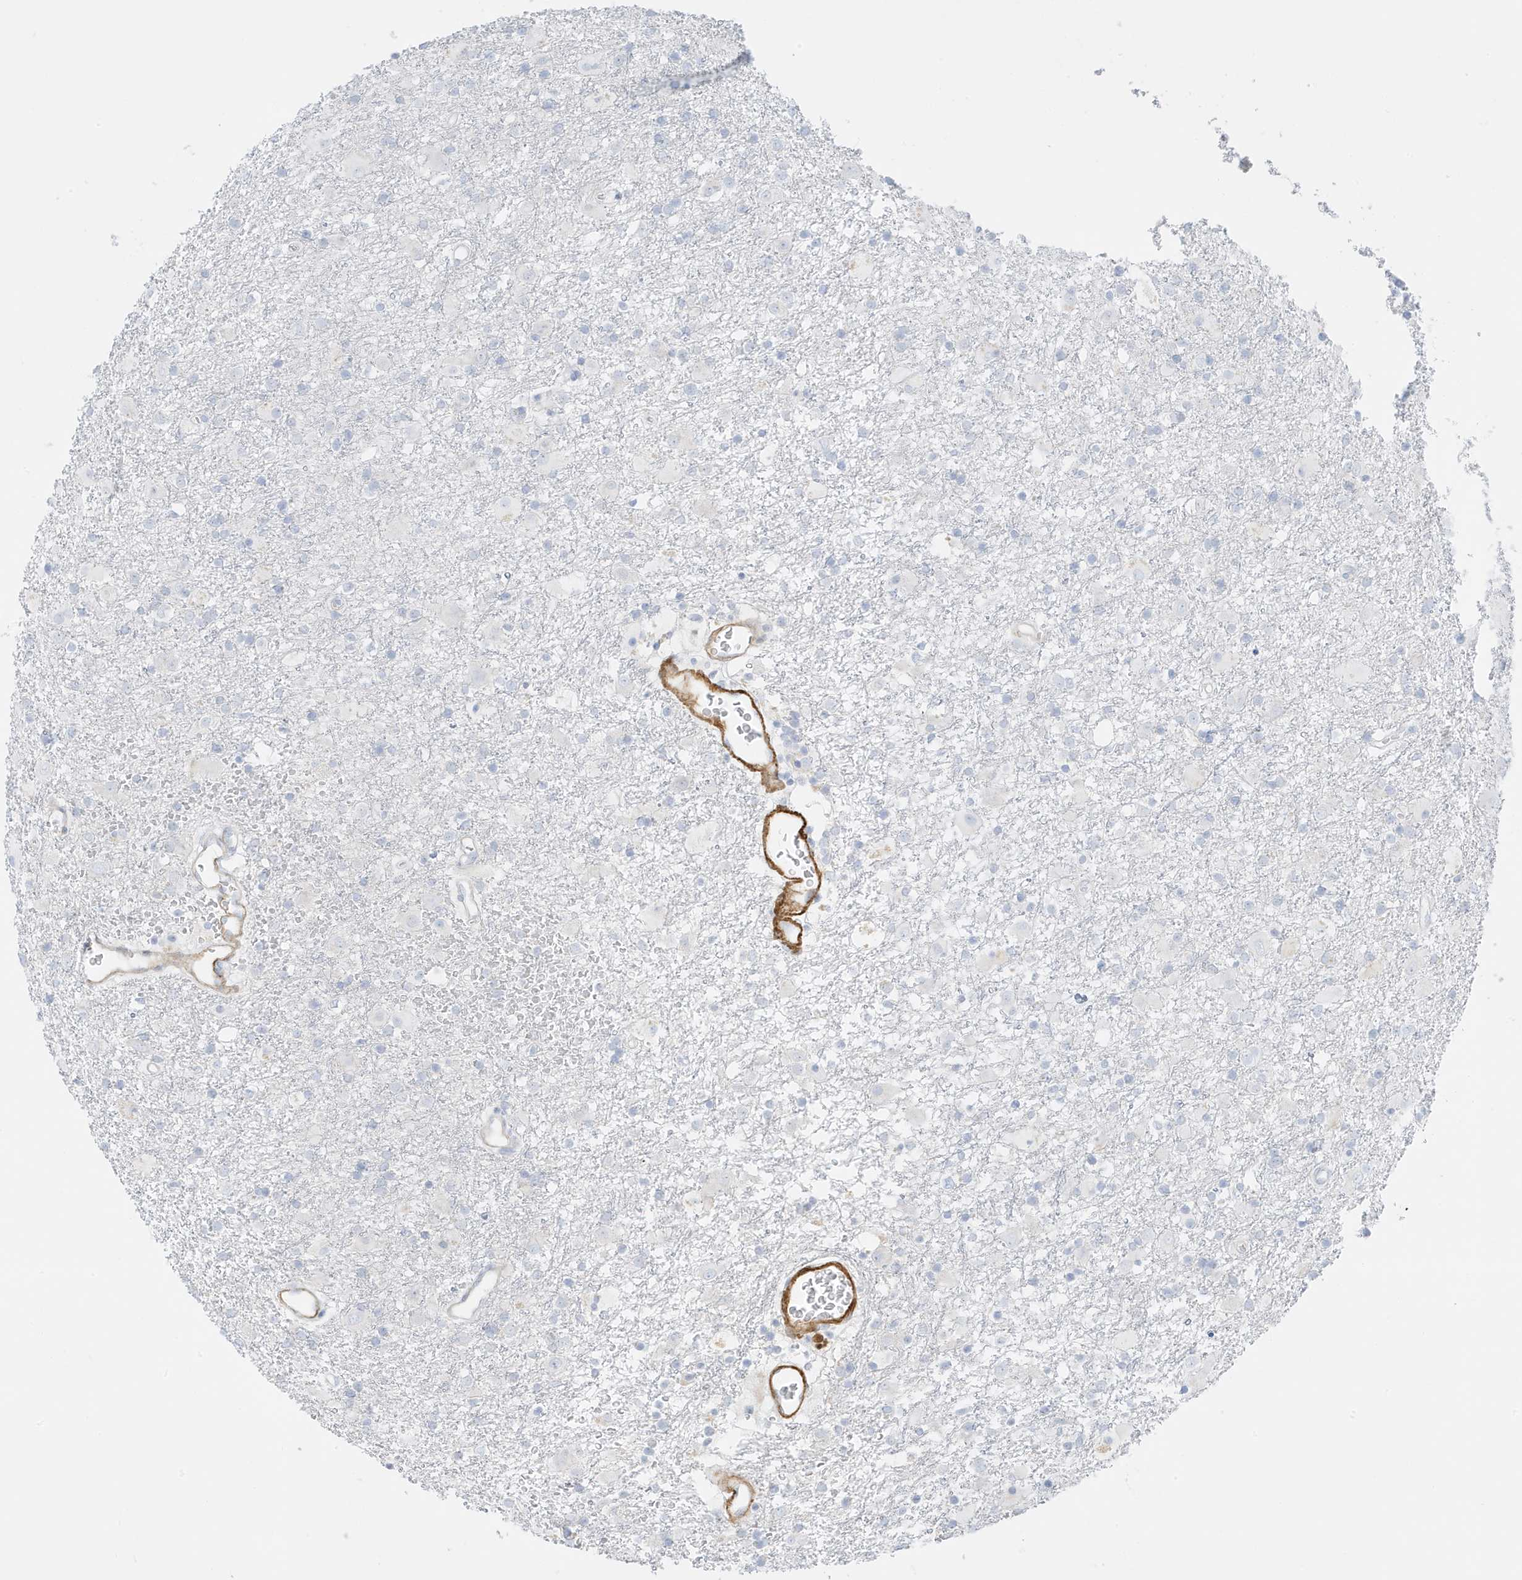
{"staining": {"intensity": "negative", "quantity": "none", "location": "none"}, "tissue": "glioma", "cell_type": "Tumor cells", "image_type": "cancer", "snomed": [{"axis": "morphology", "description": "Glioma, malignant, Low grade"}, {"axis": "topography", "description": "Brain"}], "caption": "A high-resolution image shows IHC staining of malignant glioma (low-grade), which shows no significant staining in tumor cells. The staining is performed using DAB brown chromogen with nuclei counter-stained in using hematoxylin.", "gene": "SLC22A13", "patient": {"sex": "male", "age": 65}}